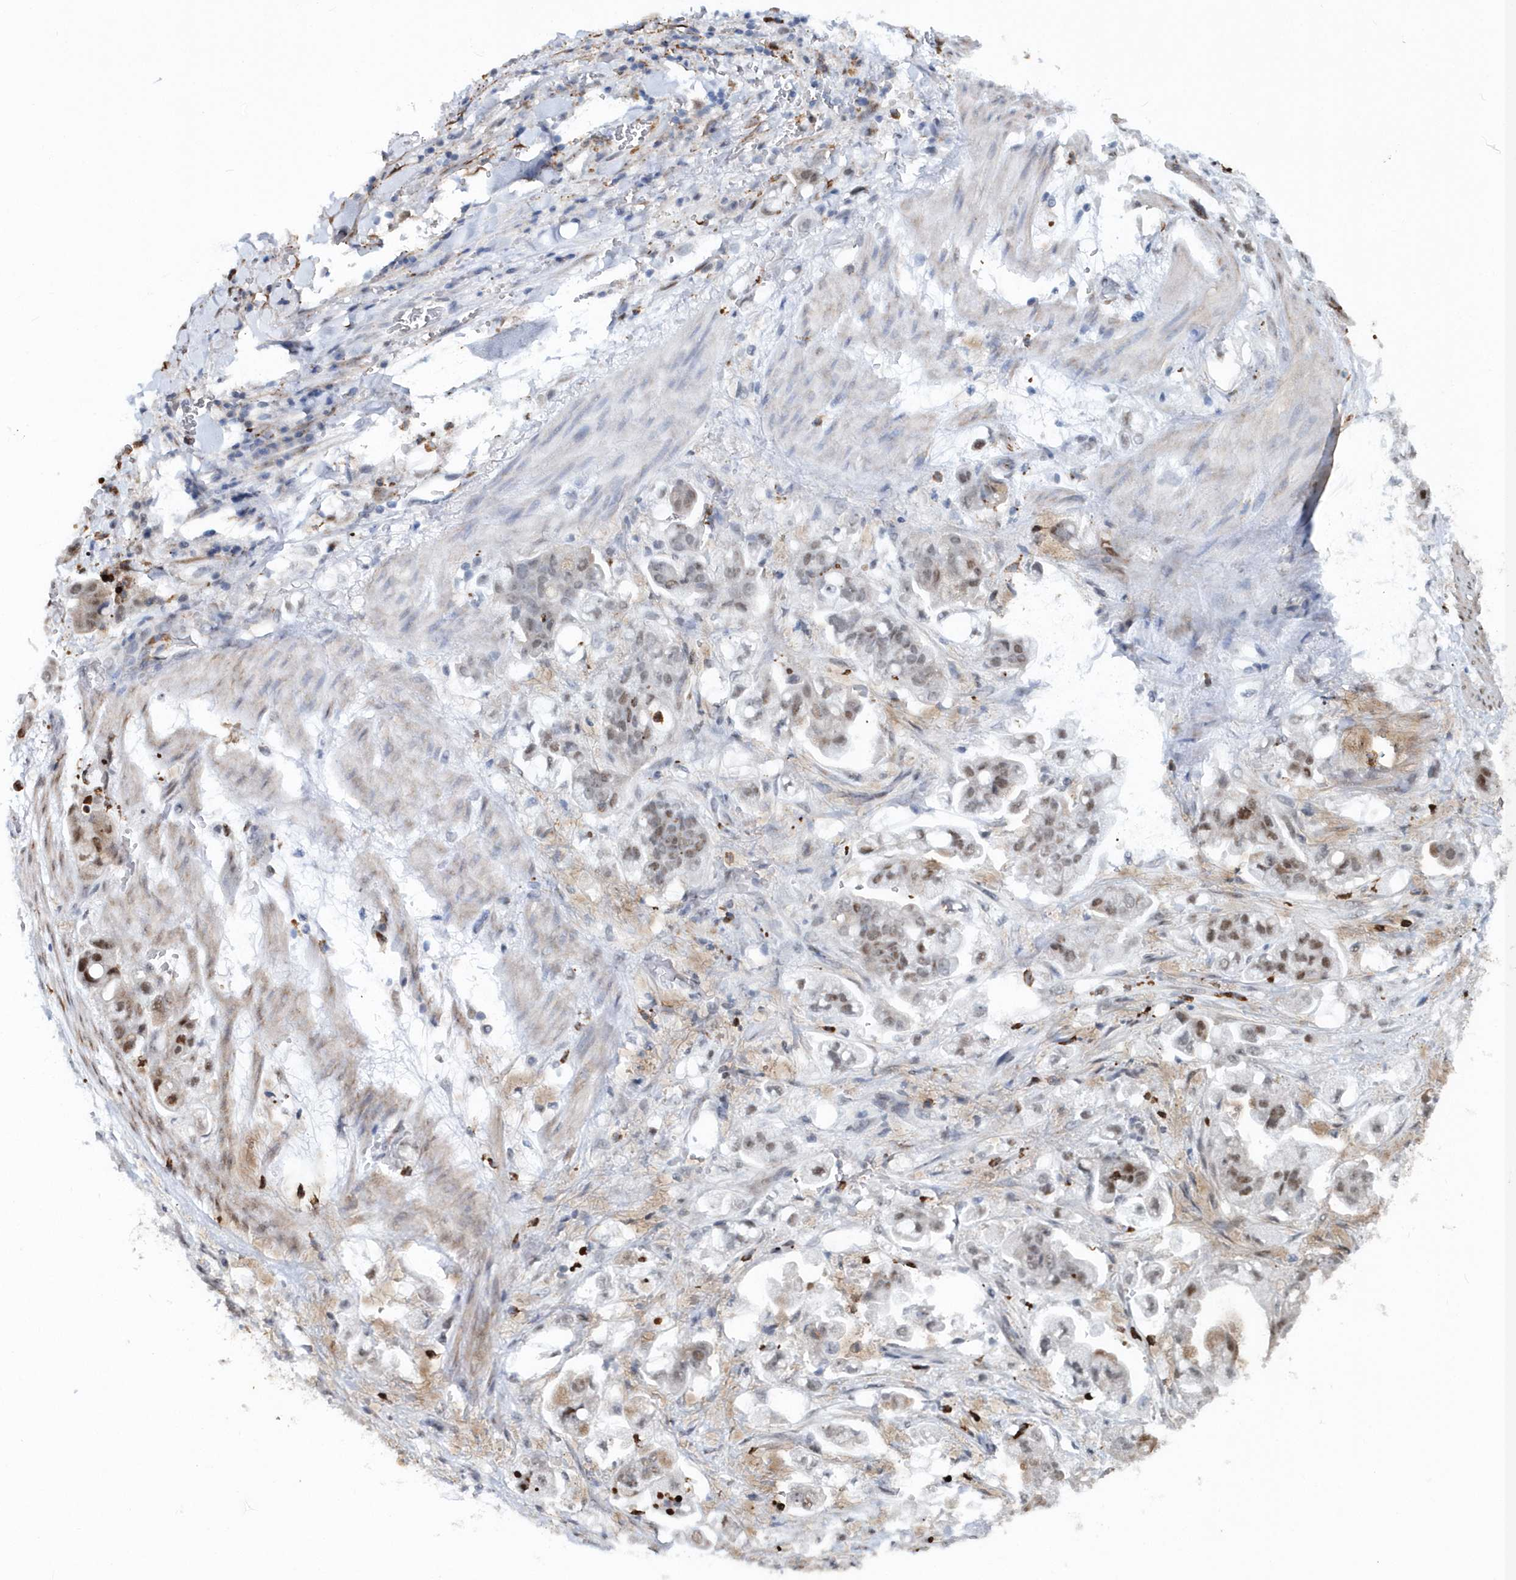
{"staining": {"intensity": "weak", "quantity": "<25%", "location": "nuclear"}, "tissue": "stomach cancer", "cell_type": "Tumor cells", "image_type": "cancer", "snomed": [{"axis": "morphology", "description": "Adenocarcinoma, NOS"}, {"axis": "topography", "description": "Stomach"}], "caption": "IHC photomicrograph of neoplastic tissue: human stomach cancer stained with DAB (3,3'-diaminobenzidine) exhibits no significant protein positivity in tumor cells.", "gene": "ASCL4", "patient": {"sex": "male", "age": 62}}